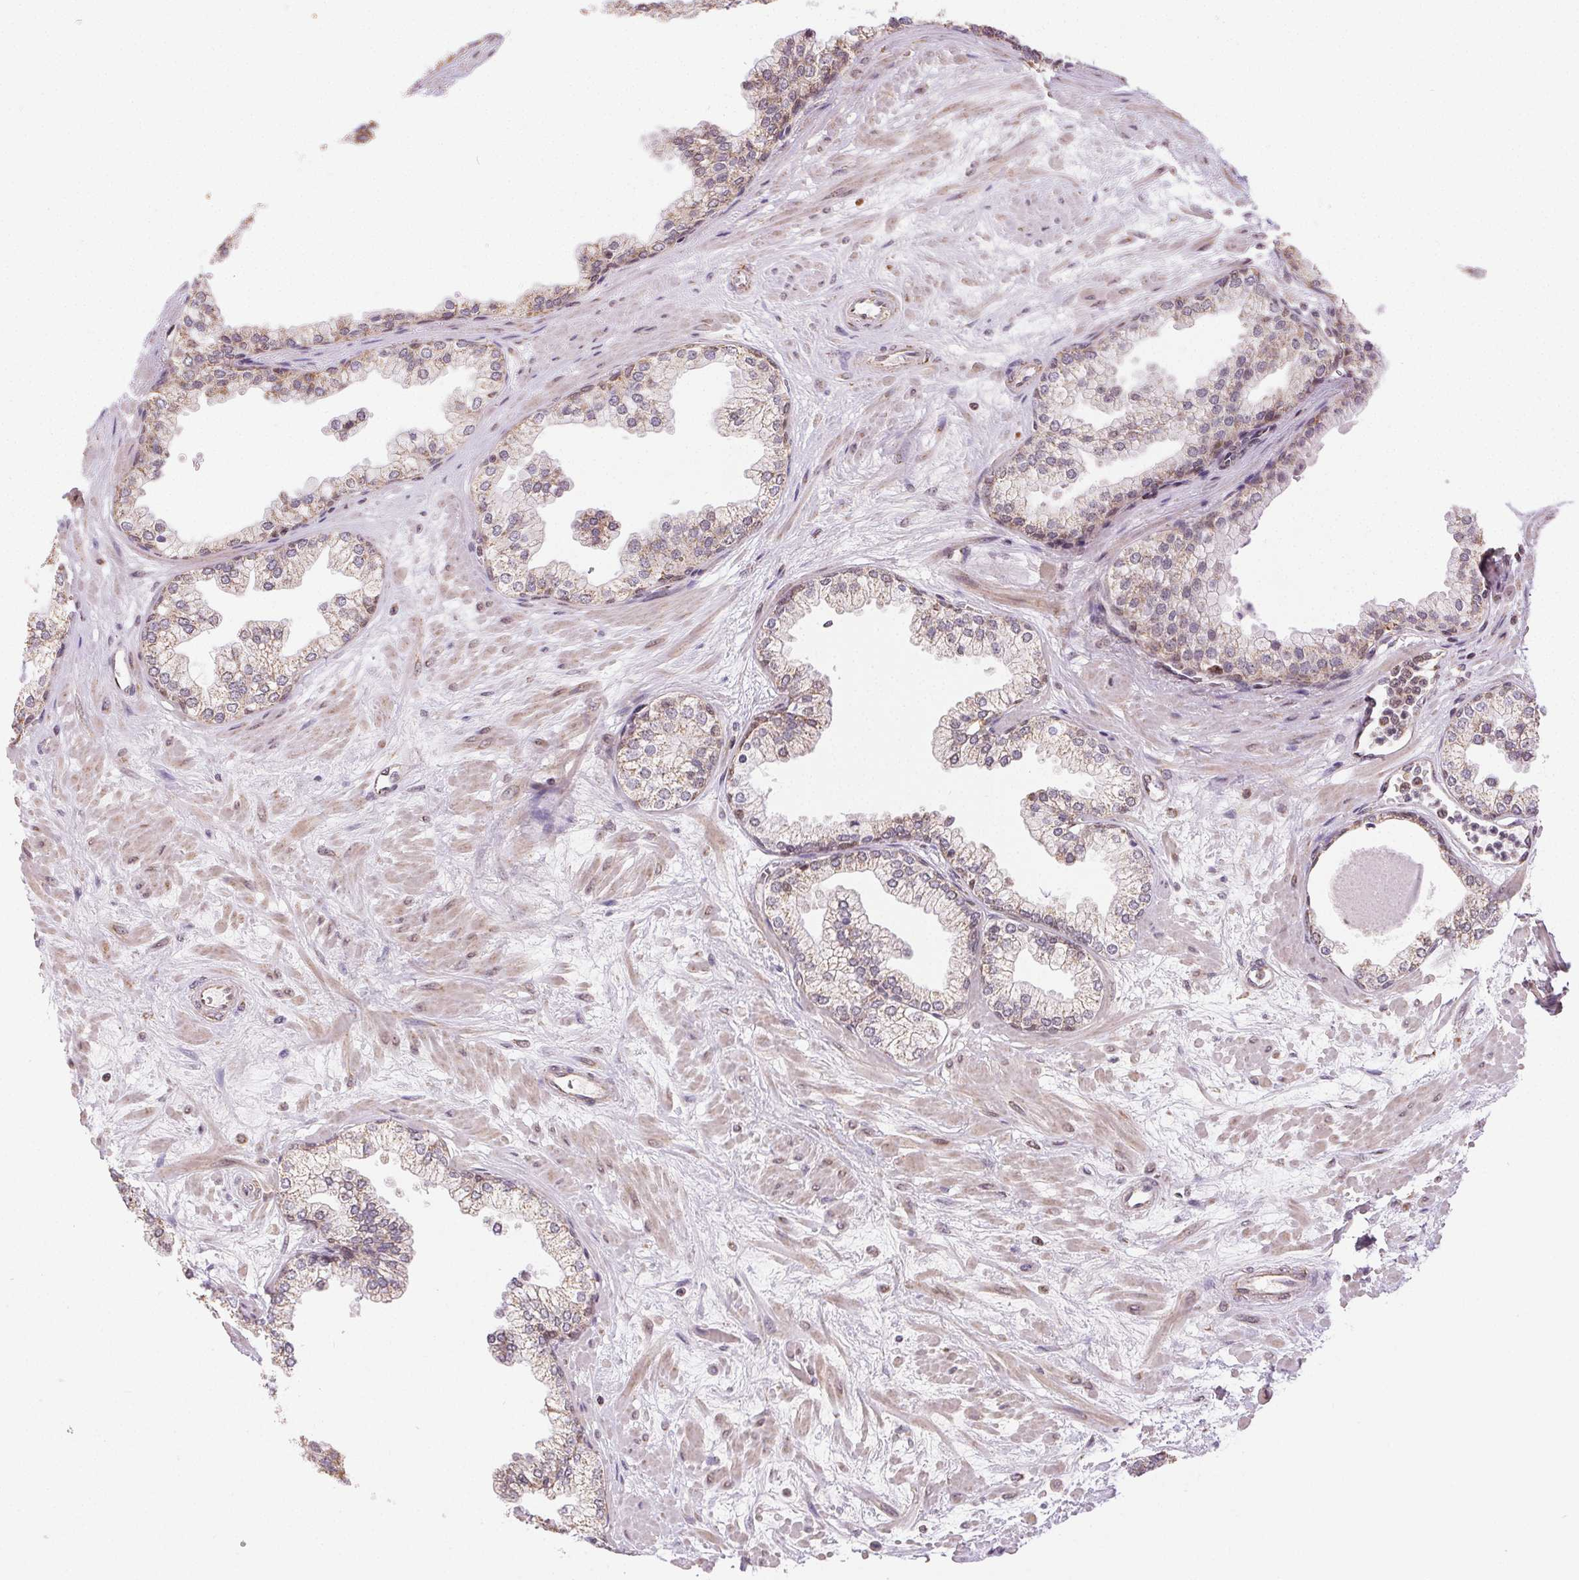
{"staining": {"intensity": "weak", "quantity": "25%-75%", "location": "cytoplasmic/membranous"}, "tissue": "prostate", "cell_type": "Glandular cells", "image_type": "normal", "snomed": [{"axis": "morphology", "description": "Normal tissue, NOS"}, {"axis": "topography", "description": "Prostate"}, {"axis": "topography", "description": "Peripheral nerve tissue"}], "caption": "Approximately 25%-75% of glandular cells in normal prostate display weak cytoplasmic/membranous protein staining as visualized by brown immunohistochemical staining.", "gene": "PIWIL4", "patient": {"sex": "male", "age": 61}}